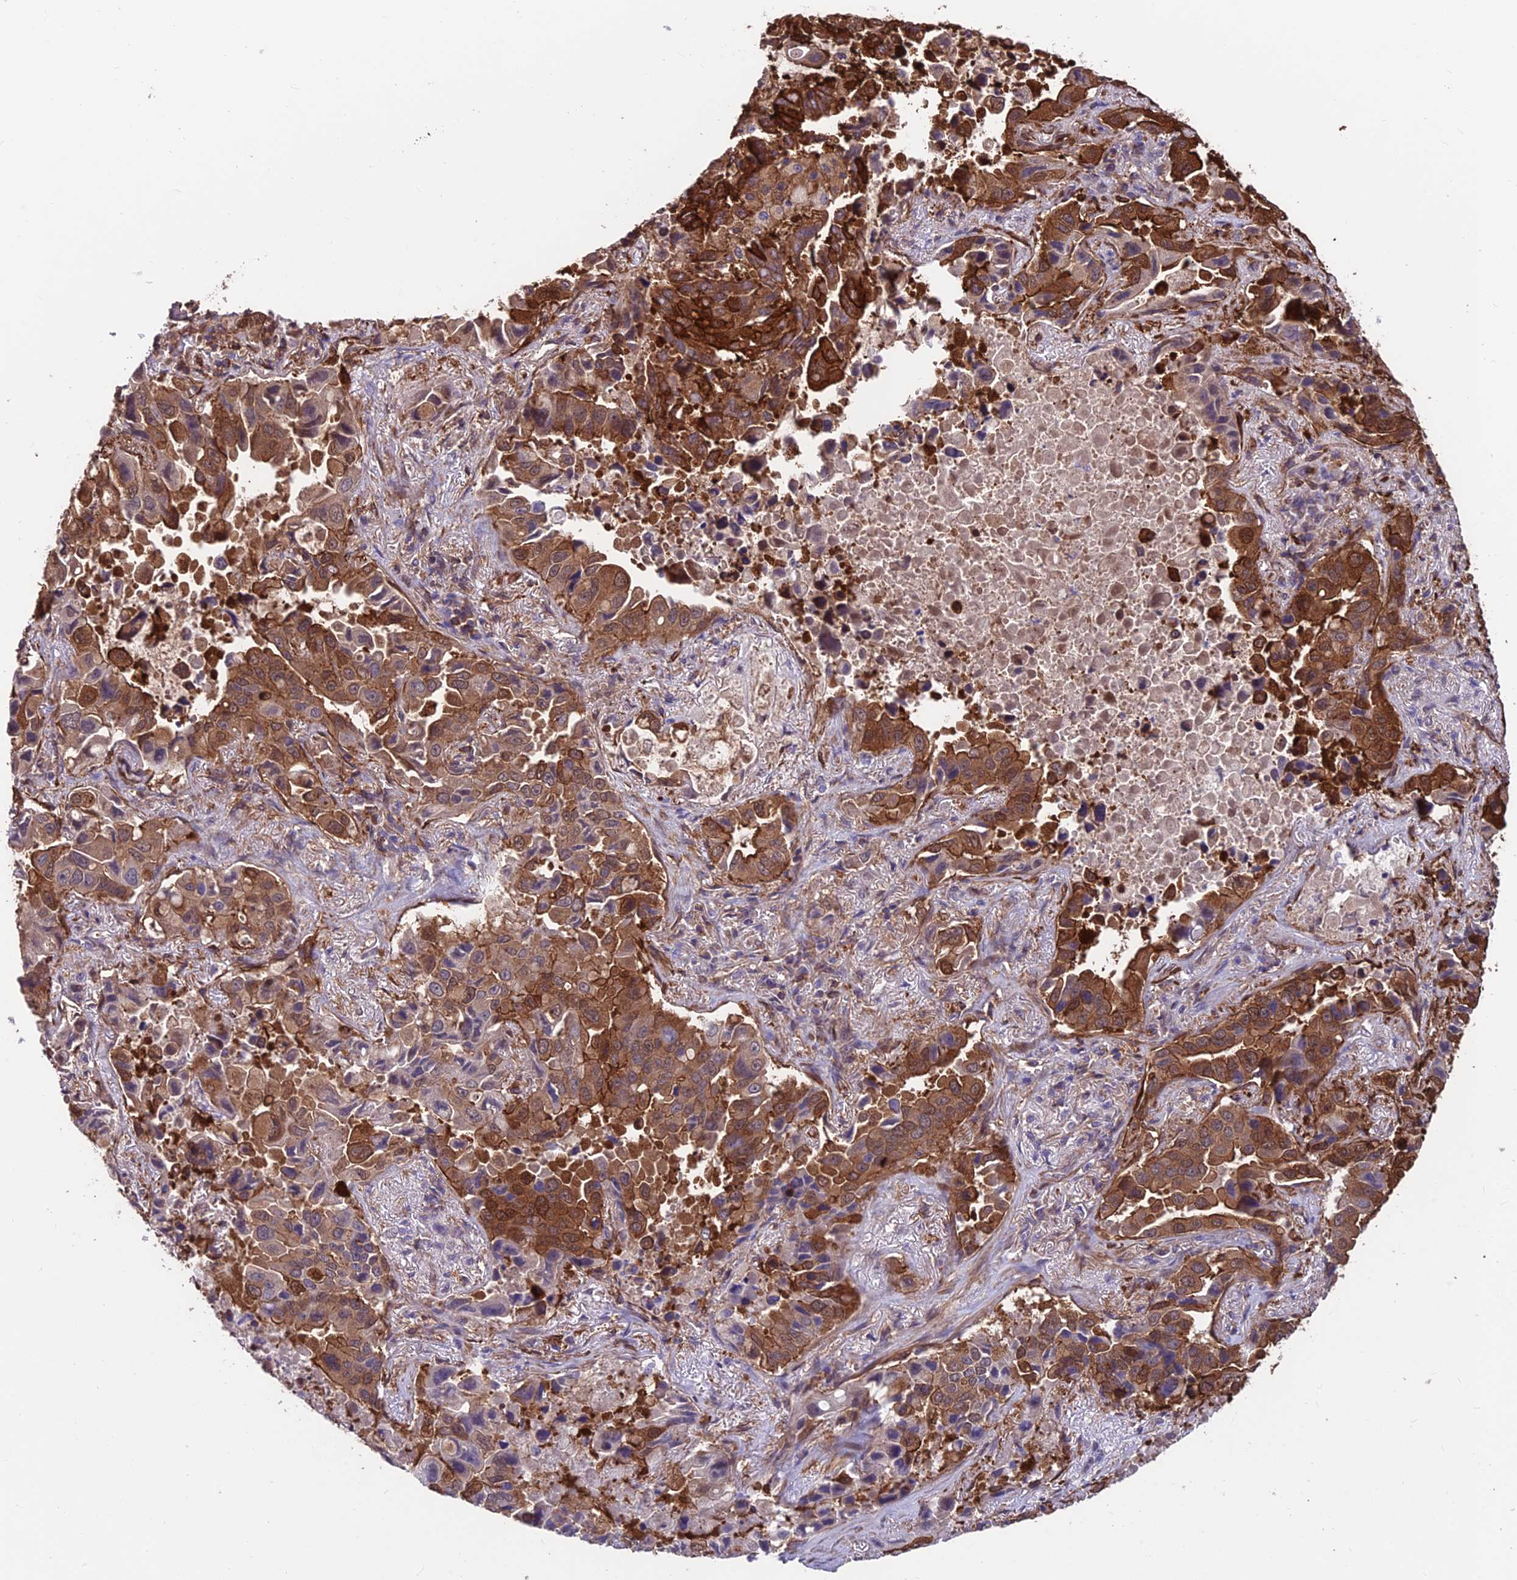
{"staining": {"intensity": "strong", "quantity": ">75%", "location": "cytoplasmic/membranous"}, "tissue": "lung cancer", "cell_type": "Tumor cells", "image_type": "cancer", "snomed": [{"axis": "morphology", "description": "Adenocarcinoma, NOS"}, {"axis": "topography", "description": "Lung"}], "caption": "Protein expression analysis of human lung cancer reveals strong cytoplasmic/membranous staining in approximately >75% of tumor cells. The staining was performed using DAB to visualize the protein expression in brown, while the nuclei were stained in blue with hematoxylin (Magnification: 20x).", "gene": "RTN4RL1", "patient": {"sex": "male", "age": 64}}